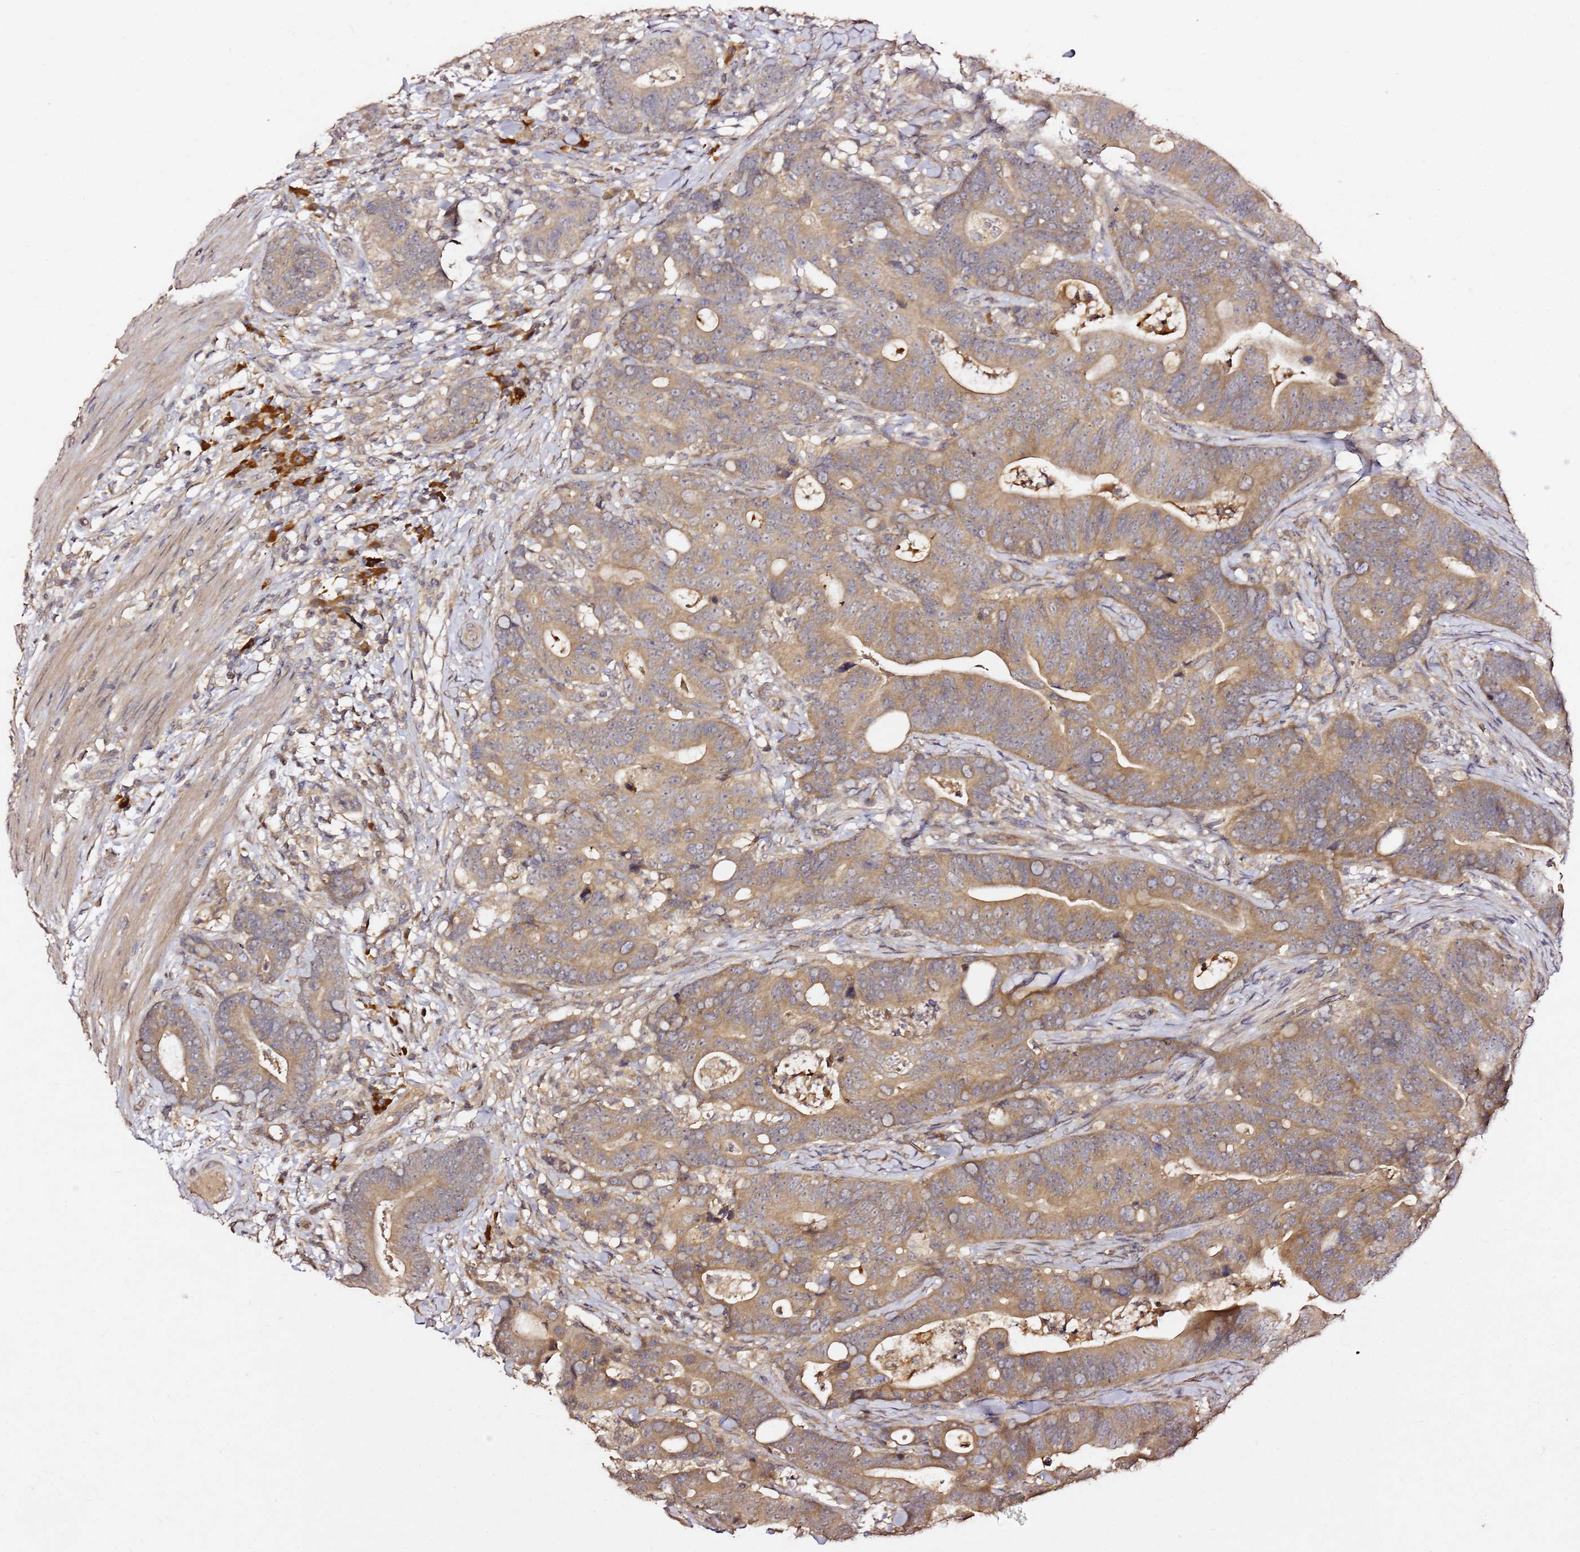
{"staining": {"intensity": "moderate", "quantity": ">75%", "location": "cytoplasmic/membranous"}, "tissue": "colorectal cancer", "cell_type": "Tumor cells", "image_type": "cancer", "snomed": [{"axis": "morphology", "description": "Adenocarcinoma, NOS"}, {"axis": "topography", "description": "Colon"}], "caption": "Human colorectal adenocarcinoma stained with a brown dye shows moderate cytoplasmic/membranous positive expression in approximately >75% of tumor cells.", "gene": "C6orf136", "patient": {"sex": "female", "age": 82}}